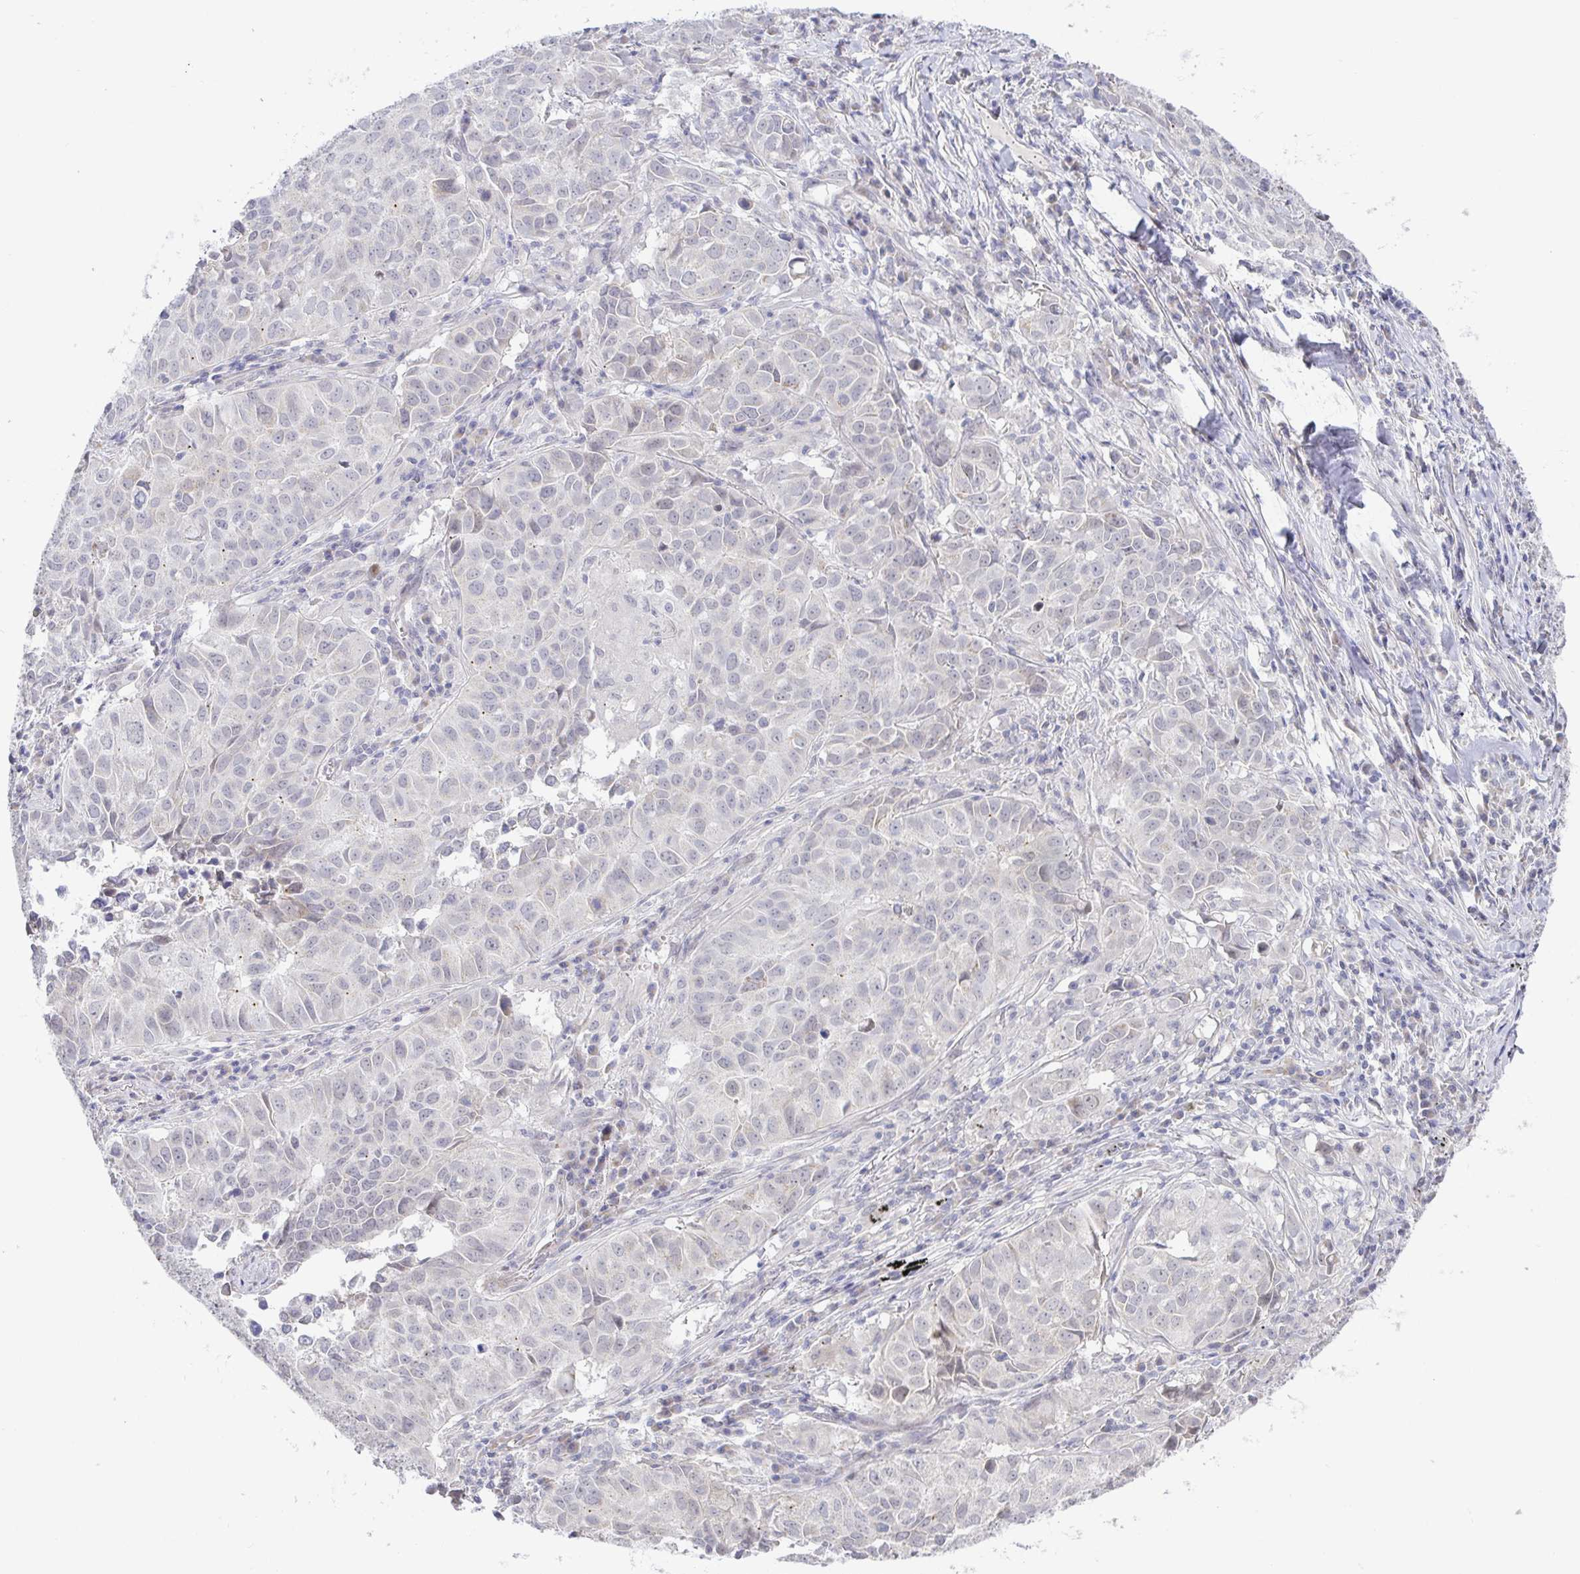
{"staining": {"intensity": "negative", "quantity": "none", "location": "none"}, "tissue": "lung cancer", "cell_type": "Tumor cells", "image_type": "cancer", "snomed": [{"axis": "morphology", "description": "Adenocarcinoma, NOS"}, {"axis": "topography", "description": "Lung"}], "caption": "Lung adenocarcinoma was stained to show a protein in brown. There is no significant expression in tumor cells.", "gene": "CIT", "patient": {"sex": "female", "age": 50}}